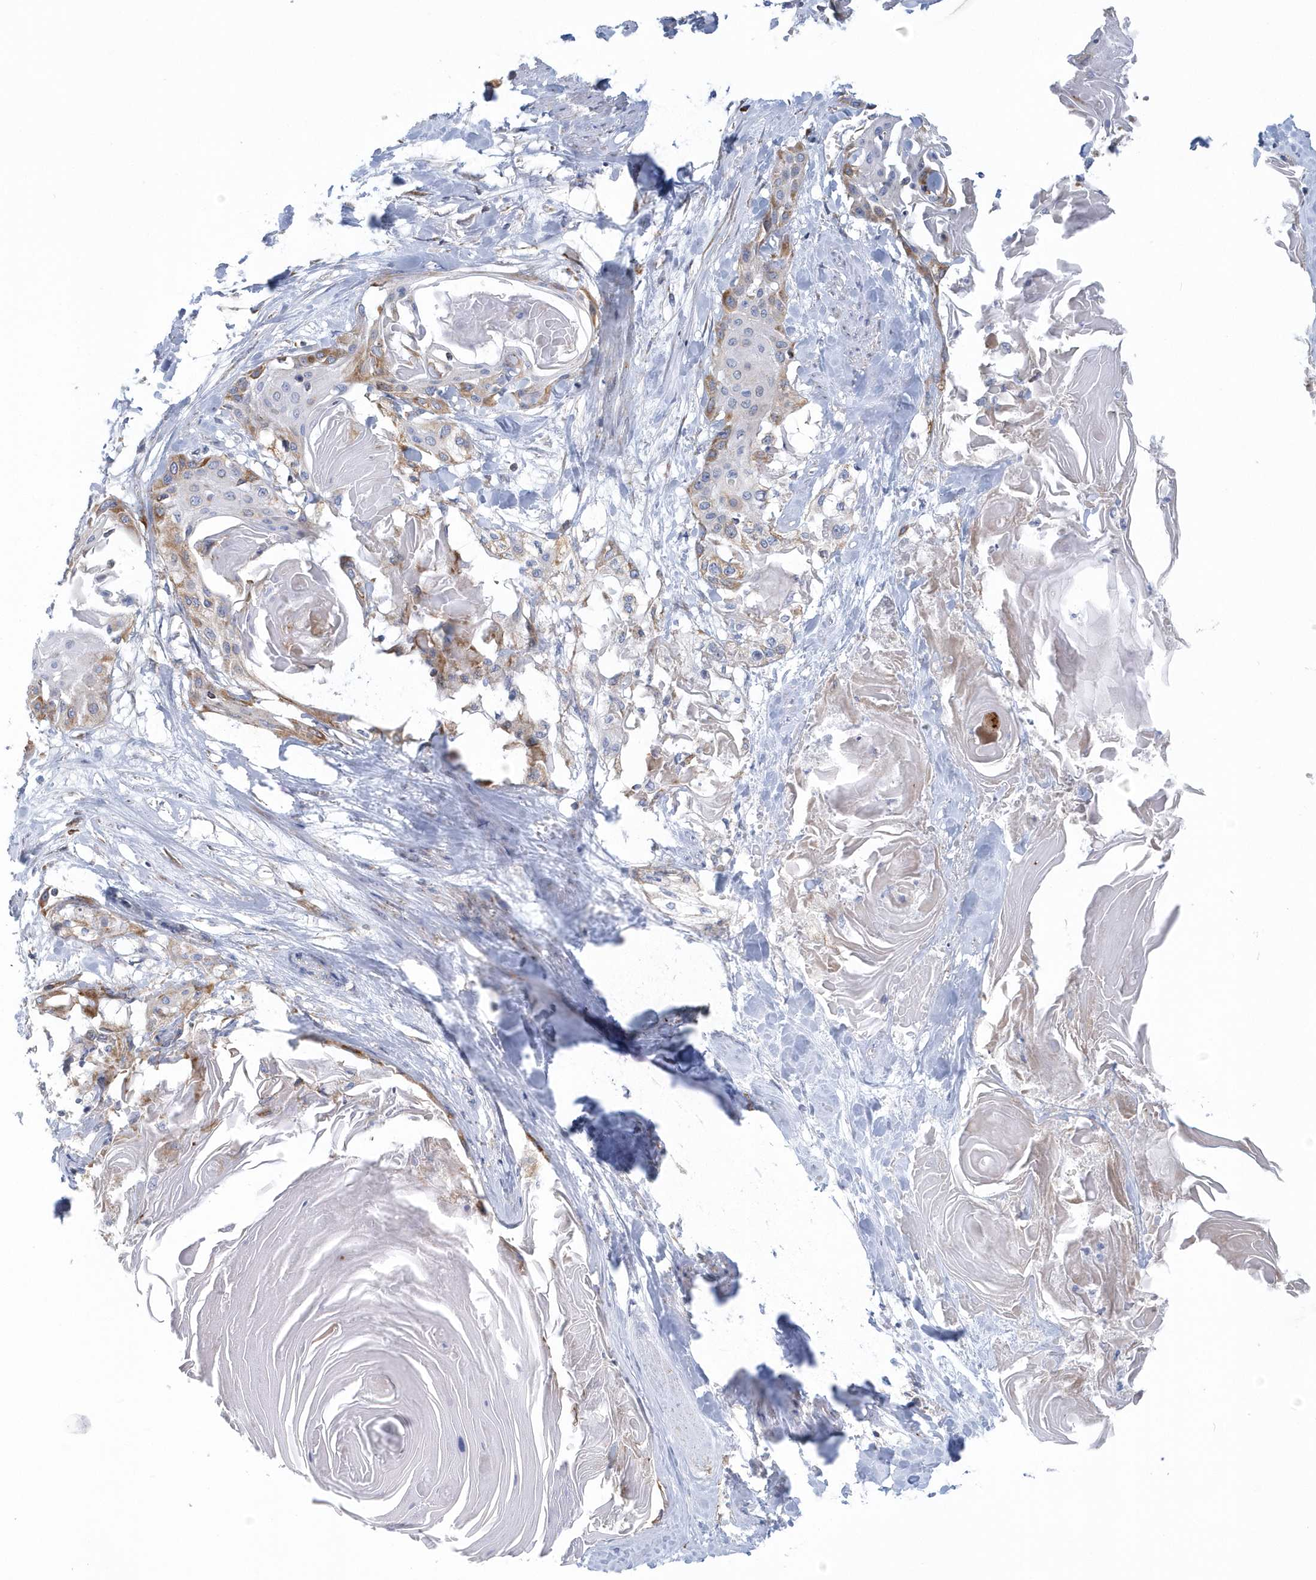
{"staining": {"intensity": "moderate", "quantity": "<25%", "location": "cytoplasmic/membranous"}, "tissue": "cervical cancer", "cell_type": "Tumor cells", "image_type": "cancer", "snomed": [{"axis": "morphology", "description": "Squamous cell carcinoma, NOS"}, {"axis": "topography", "description": "Cervix"}], "caption": "Squamous cell carcinoma (cervical) tissue exhibits moderate cytoplasmic/membranous positivity in approximately <25% of tumor cells, visualized by immunohistochemistry.", "gene": "VWA5B2", "patient": {"sex": "female", "age": 57}}